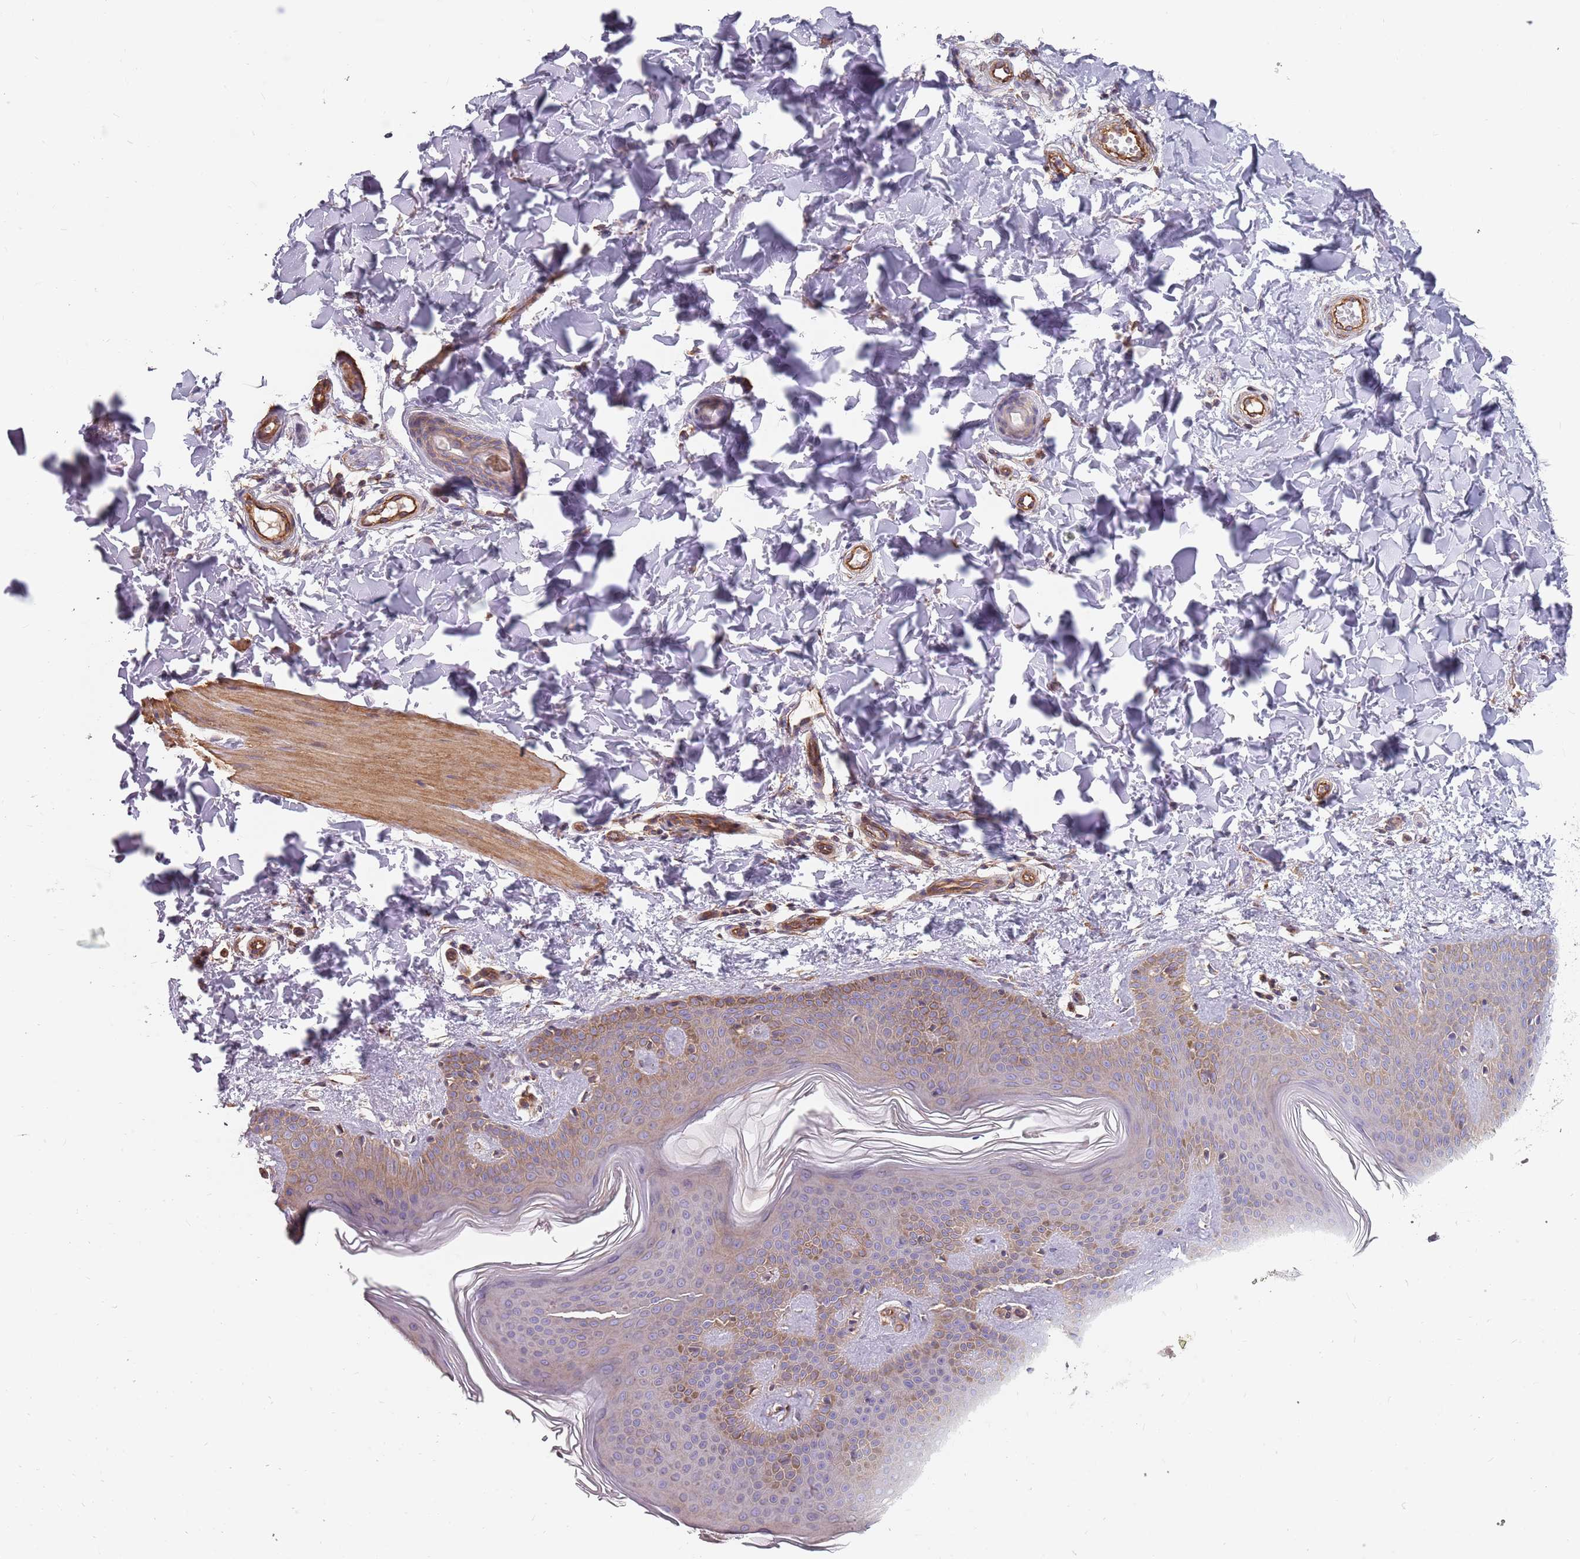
{"staining": {"intensity": "moderate", "quantity": ">75%", "location": "cytoplasmic/membranous"}, "tissue": "skin", "cell_type": "Fibroblasts", "image_type": "normal", "snomed": [{"axis": "morphology", "description": "Normal tissue, NOS"}, {"axis": "topography", "description": "Skin"}], "caption": "Immunohistochemistry (DAB) staining of unremarkable skin demonstrates moderate cytoplasmic/membranous protein expression in about >75% of fibroblasts.", "gene": "SPDL1", "patient": {"sex": "male", "age": 36}}